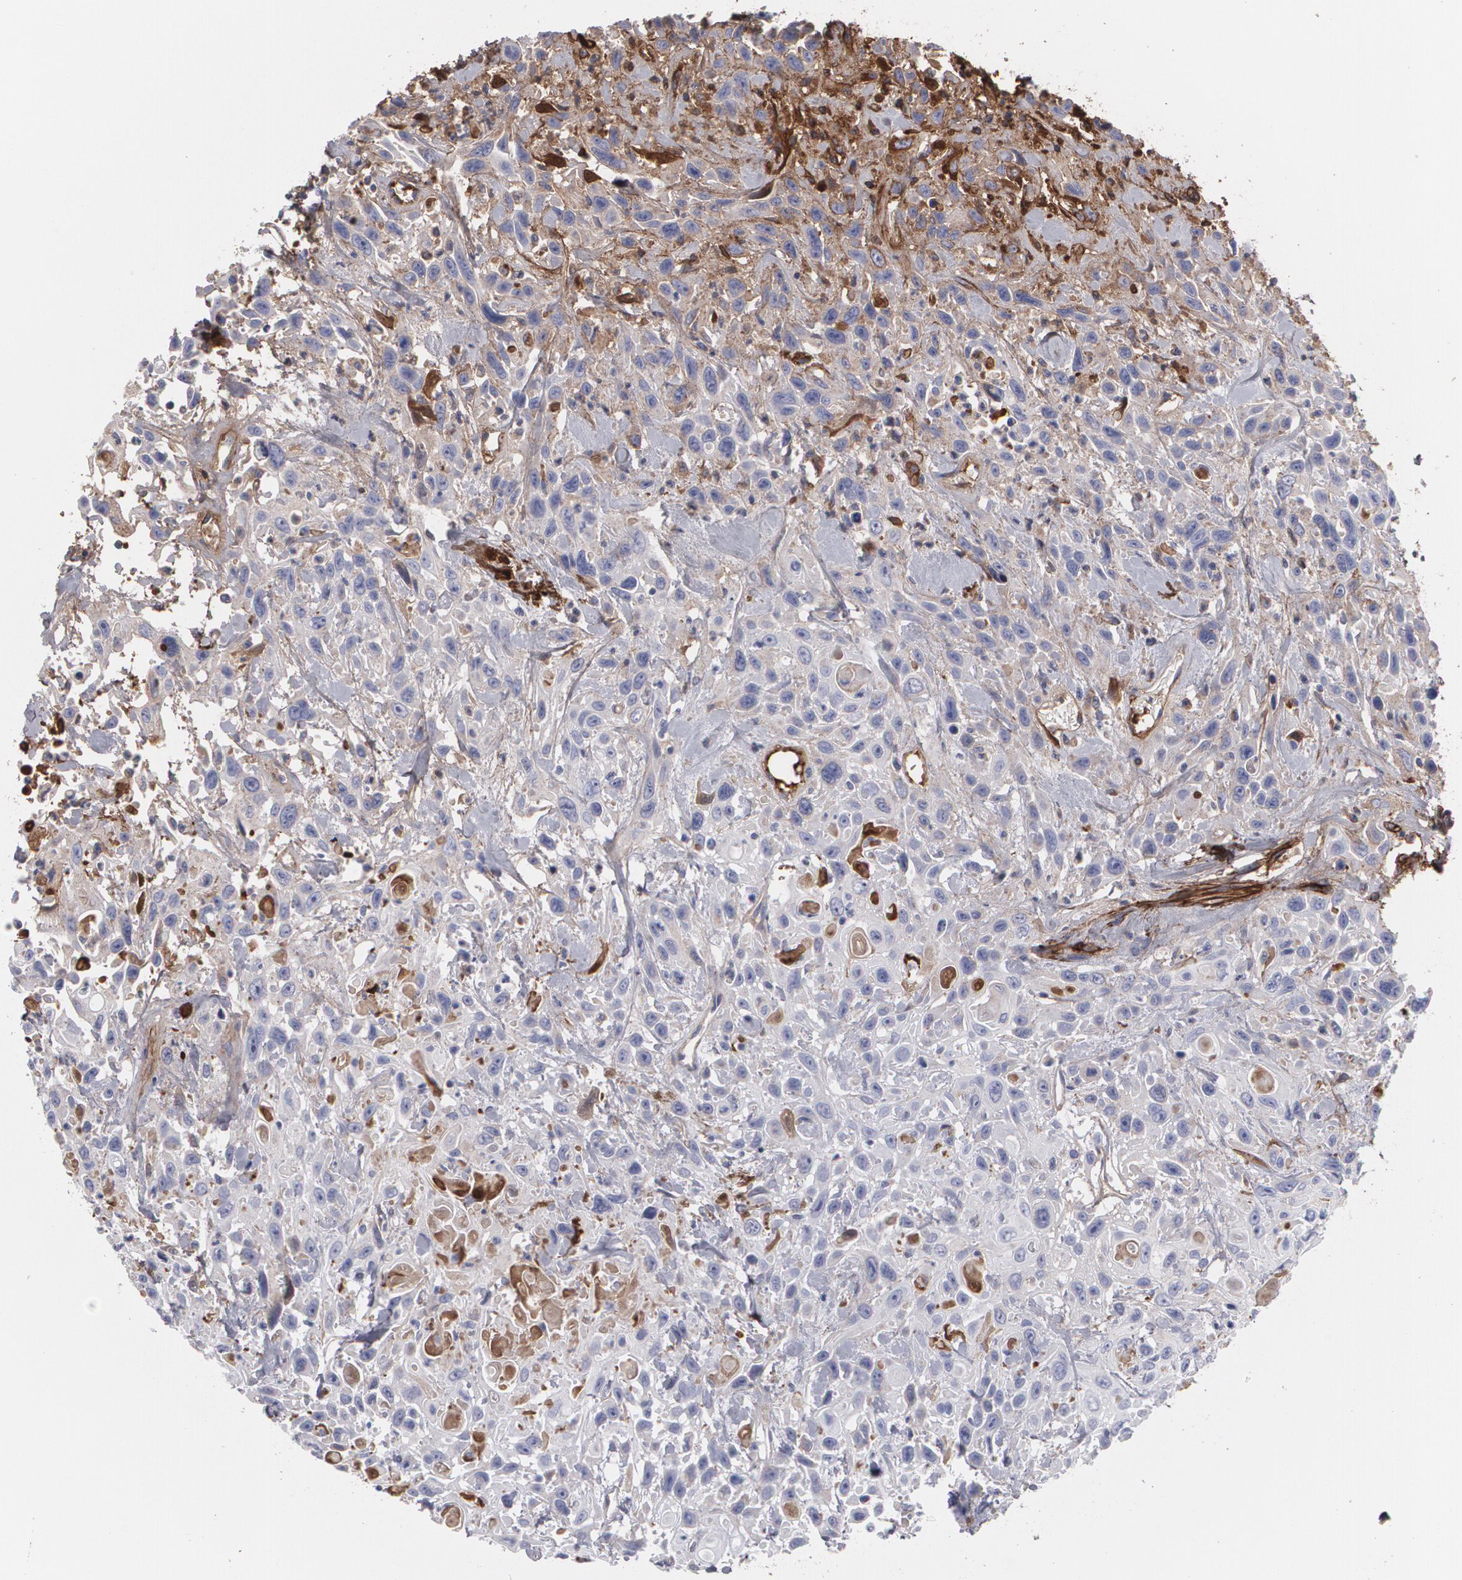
{"staining": {"intensity": "weak", "quantity": "<25%", "location": "cytoplasmic/membranous"}, "tissue": "urothelial cancer", "cell_type": "Tumor cells", "image_type": "cancer", "snomed": [{"axis": "morphology", "description": "Urothelial carcinoma, High grade"}, {"axis": "topography", "description": "Urinary bladder"}], "caption": "This image is of urothelial carcinoma (high-grade) stained with immunohistochemistry to label a protein in brown with the nuclei are counter-stained blue. There is no positivity in tumor cells.", "gene": "FBLN1", "patient": {"sex": "male", "age": 66}}